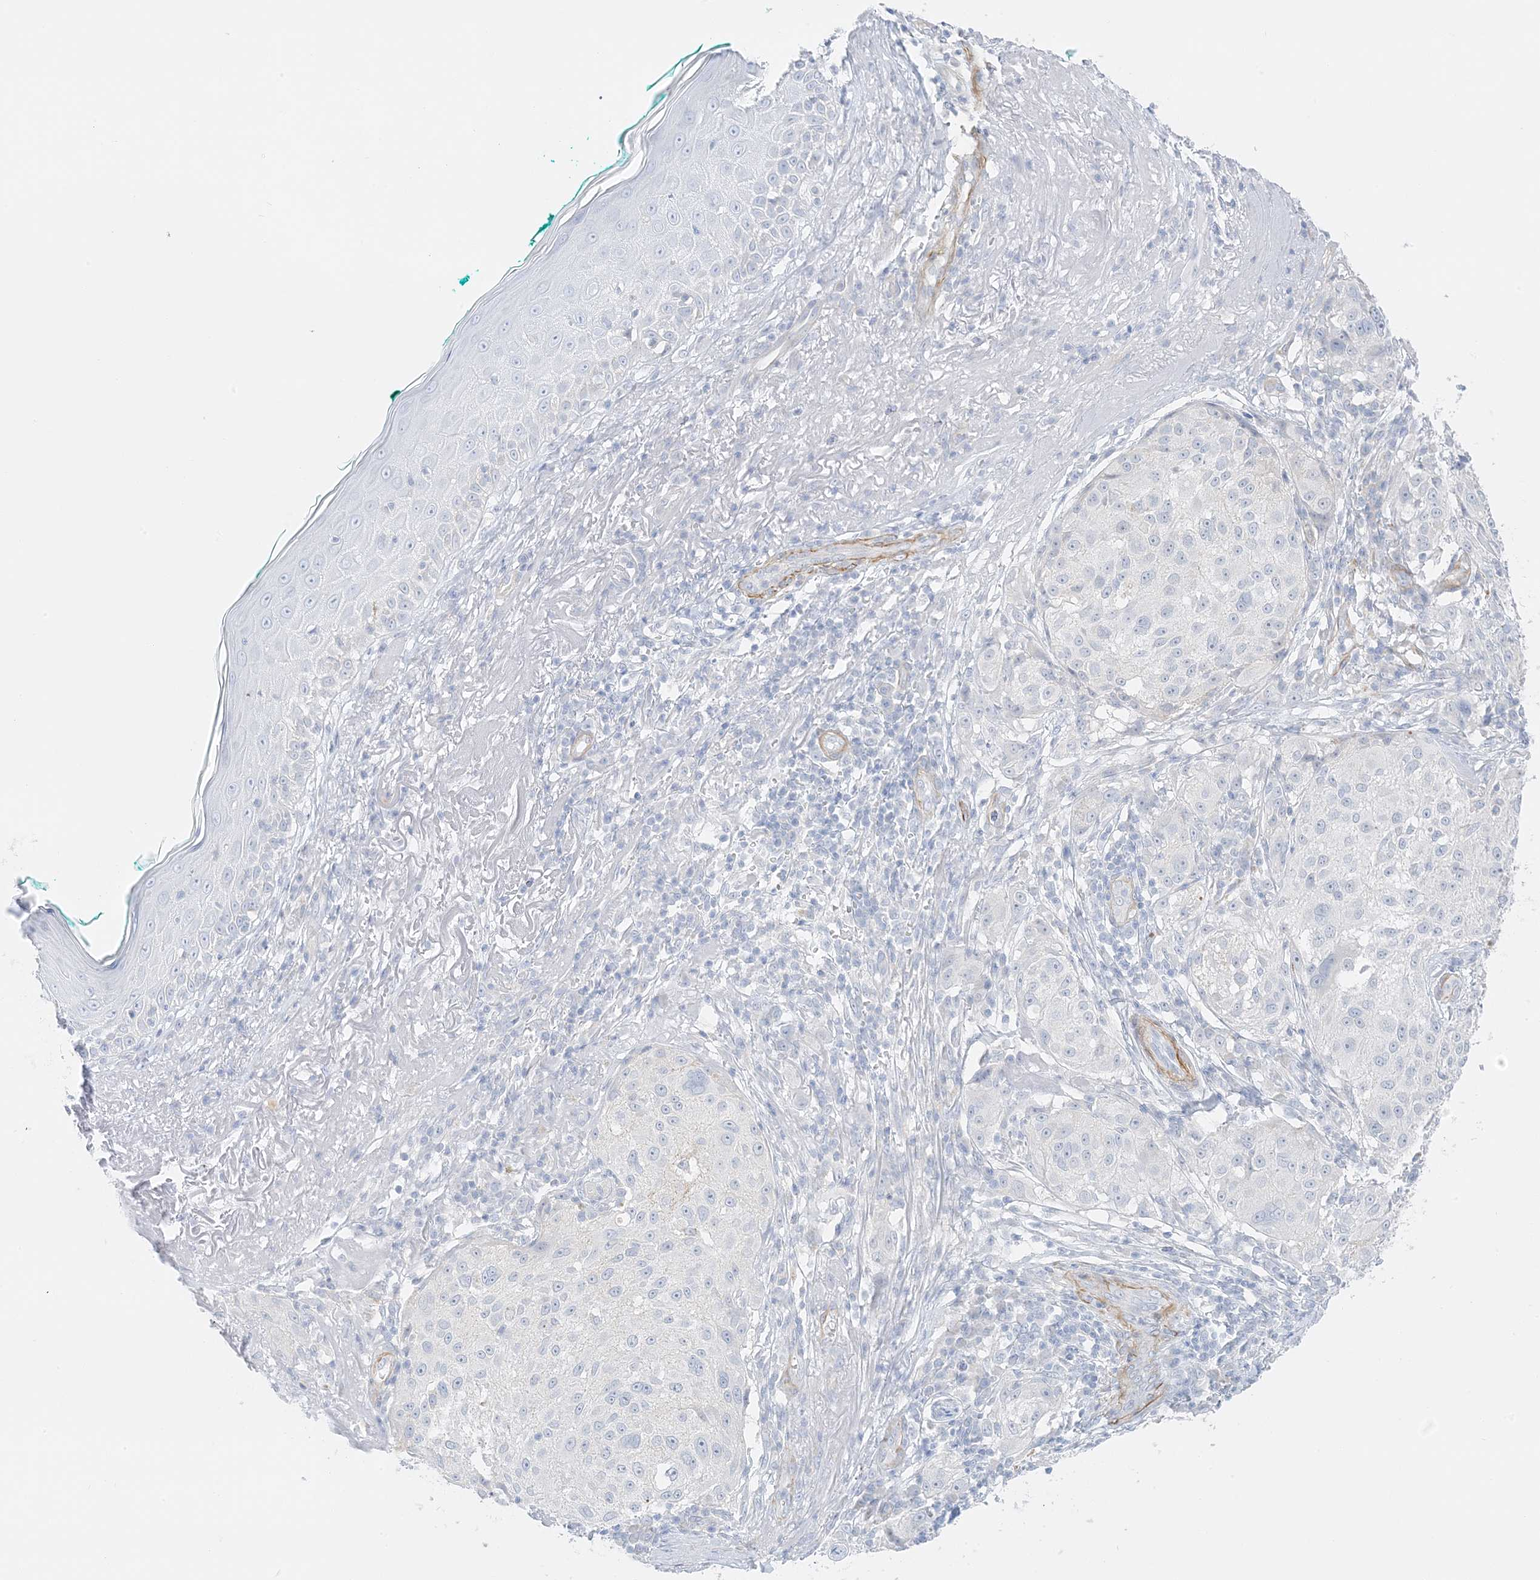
{"staining": {"intensity": "negative", "quantity": "none", "location": "none"}, "tissue": "melanoma", "cell_type": "Tumor cells", "image_type": "cancer", "snomed": [{"axis": "morphology", "description": "Necrosis, NOS"}, {"axis": "morphology", "description": "Malignant melanoma, NOS"}, {"axis": "topography", "description": "Skin"}], "caption": "There is no significant positivity in tumor cells of melanoma.", "gene": "SLC22A13", "patient": {"sex": "female", "age": 87}}